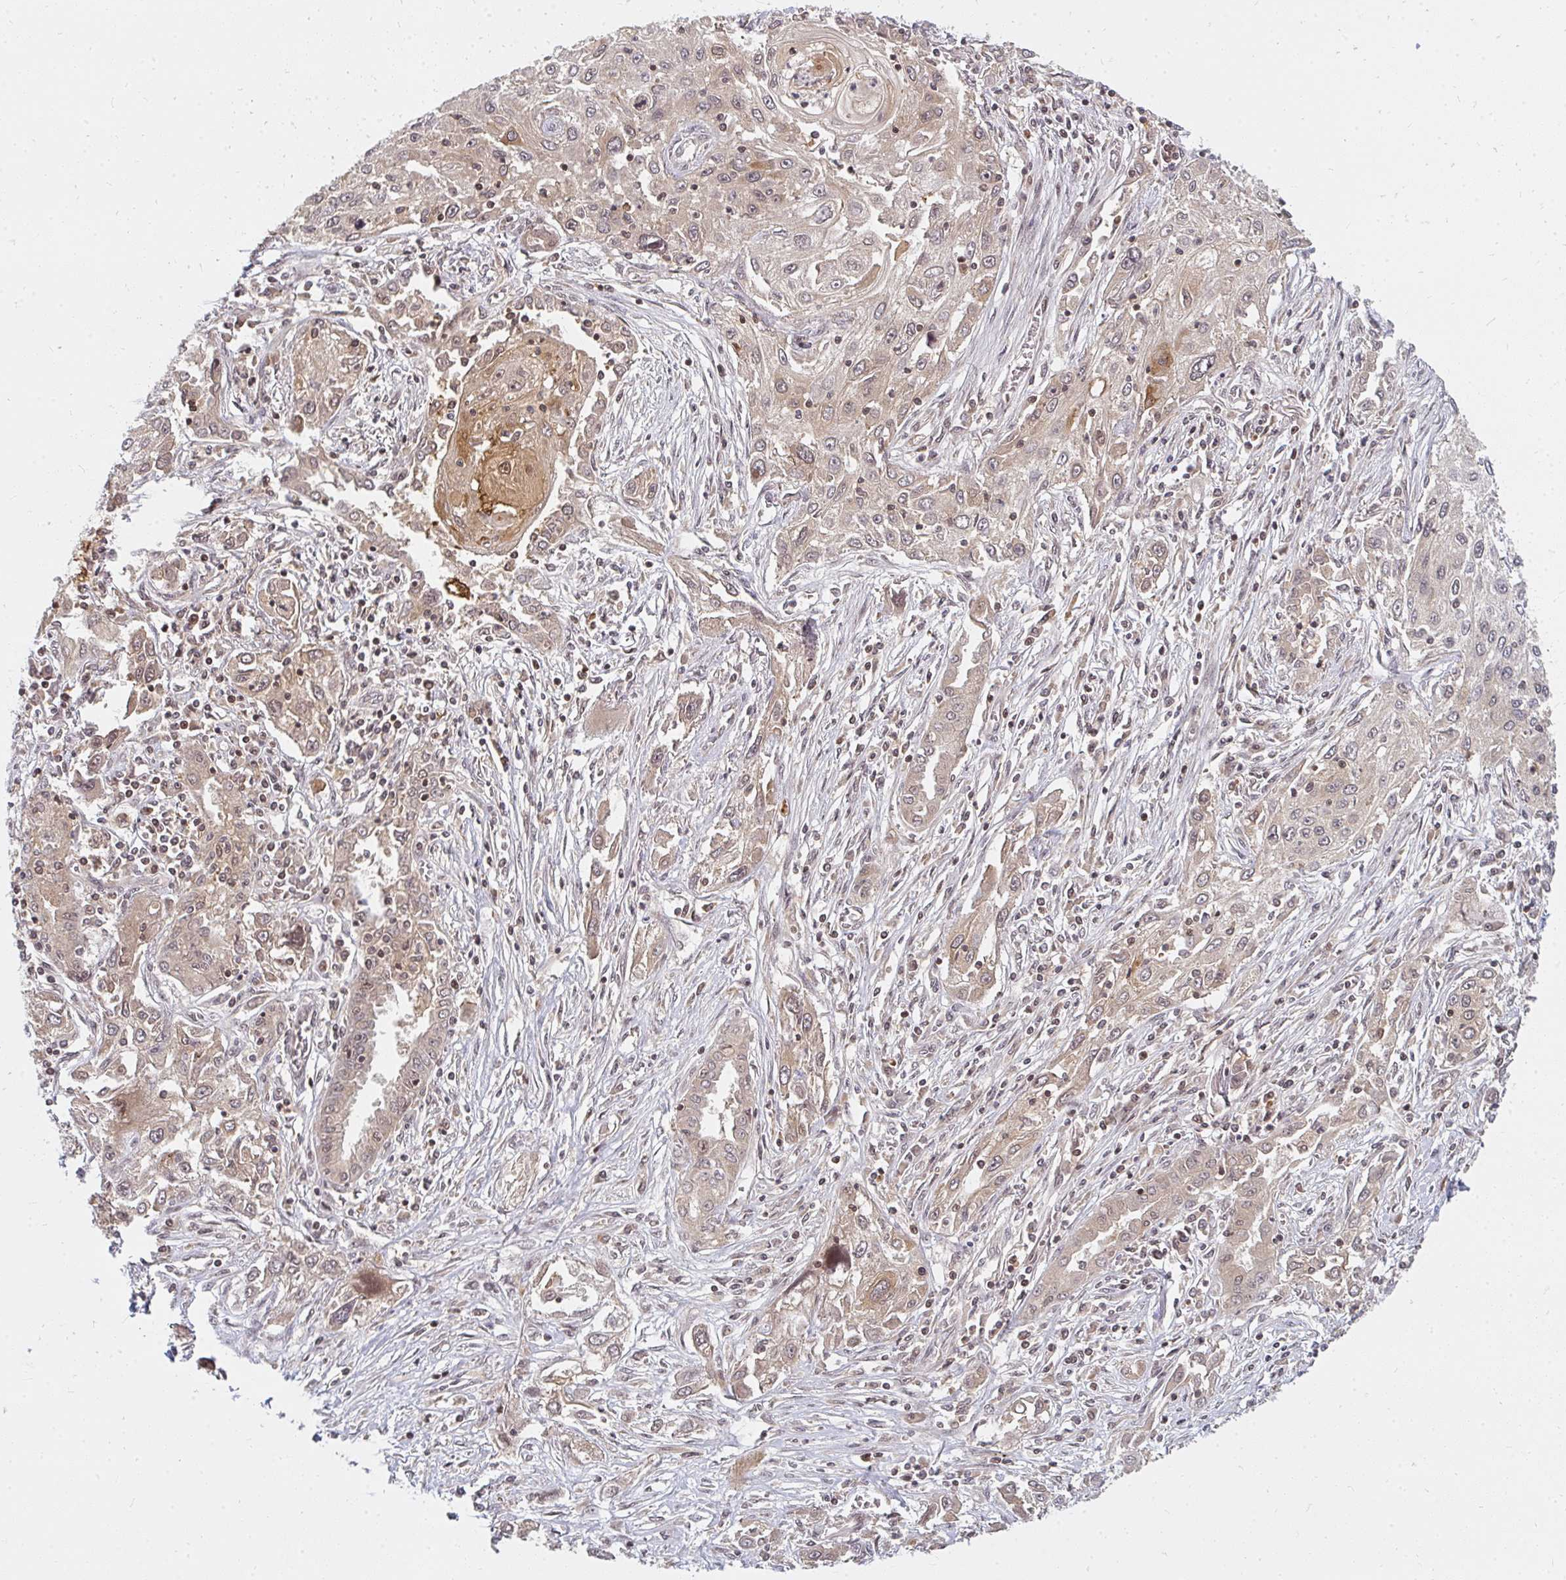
{"staining": {"intensity": "weak", "quantity": ">75%", "location": "cytoplasmic/membranous,nuclear"}, "tissue": "lung cancer", "cell_type": "Tumor cells", "image_type": "cancer", "snomed": [{"axis": "morphology", "description": "Squamous cell carcinoma, NOS"}, {"axis": "topography", "description": "Lung"}], "caption": "Human lung squamous cell carcinoma stained for a protein (brown) shows weak cytoplasmic/membranous and nuclear positive positivity in about >75% of tumor cells.", "gene": "GTF3C6", "patient": {"sex": "female", "age": 69}}